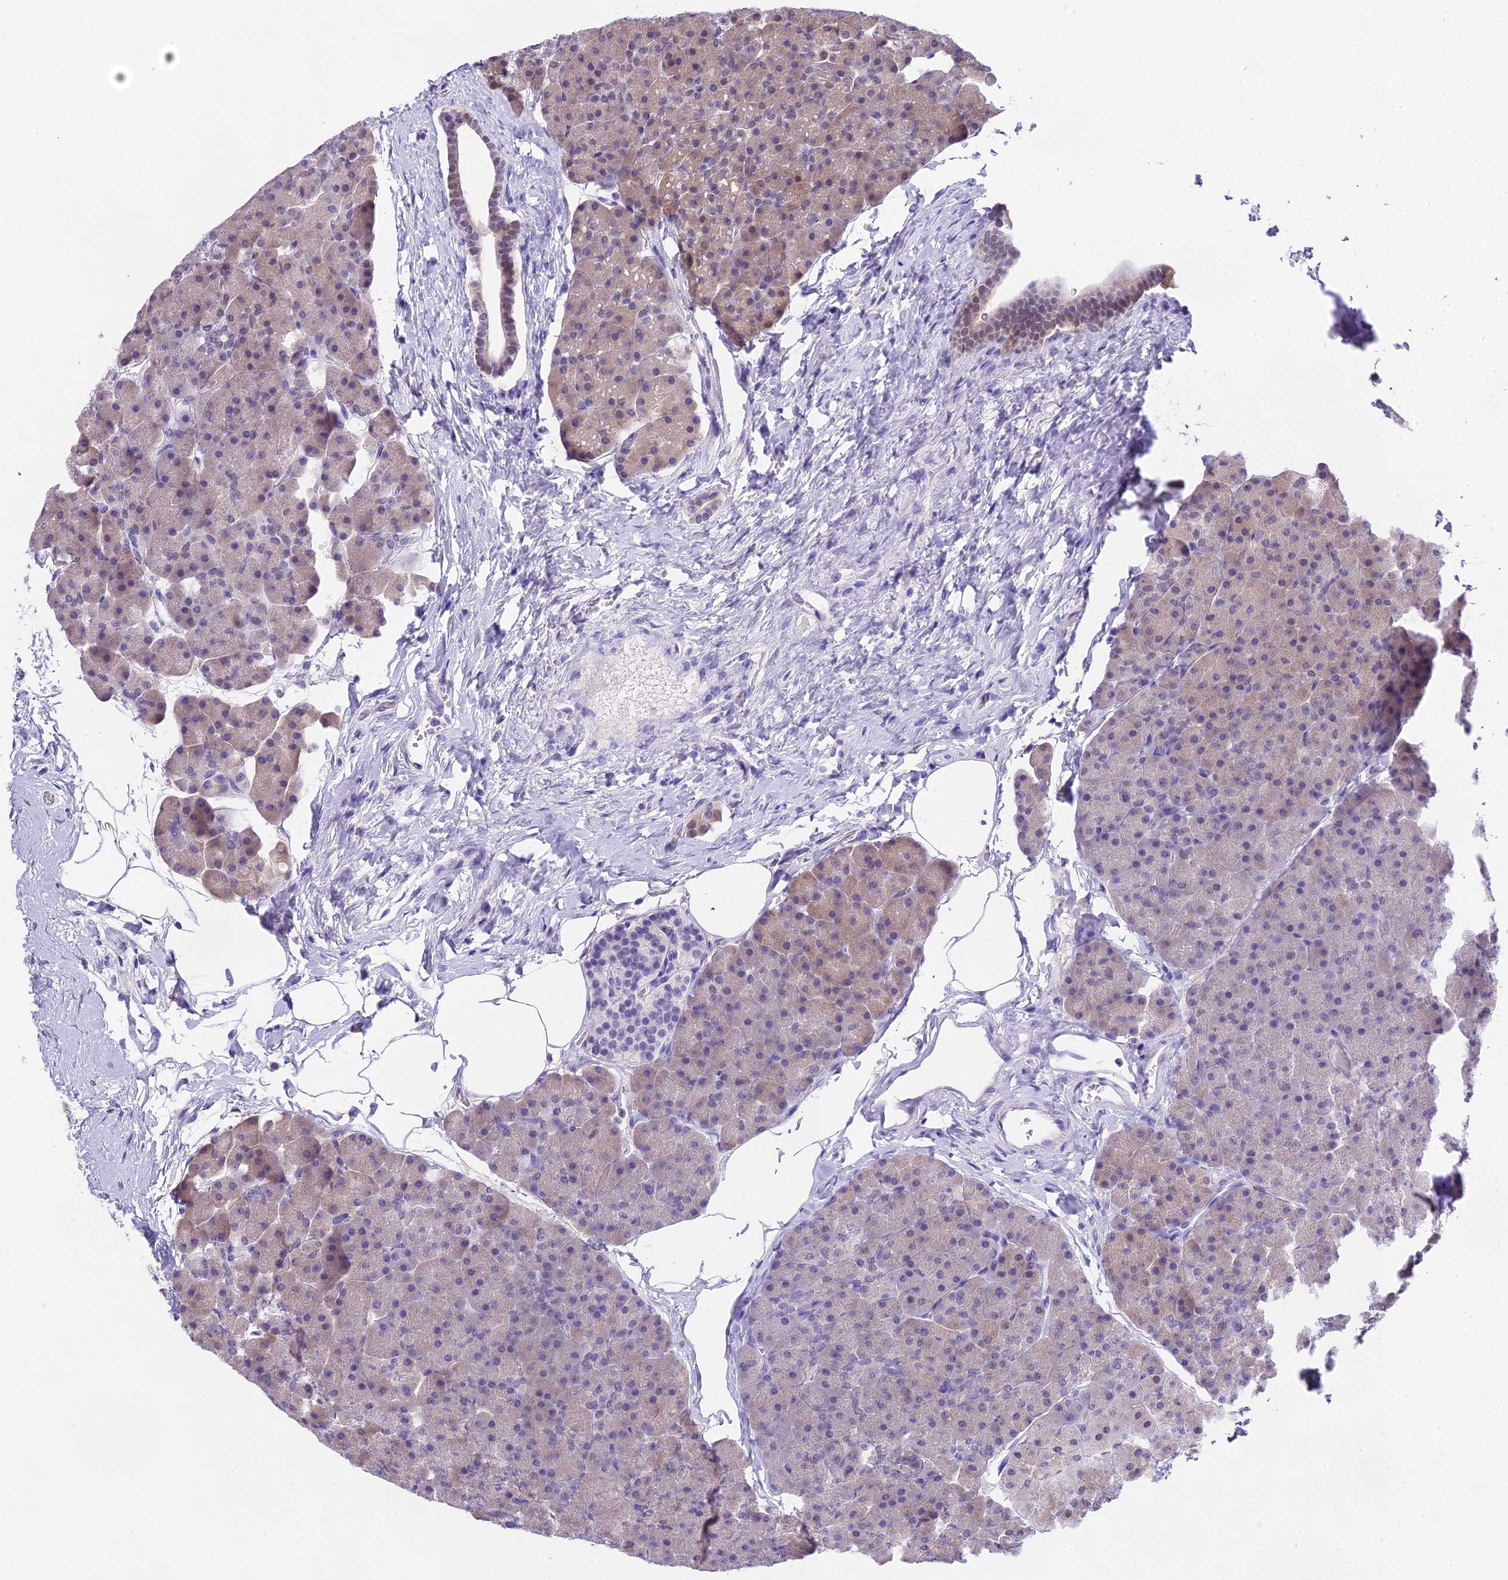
{"staining": {"intensity": "weak", "quantity": "25%-75%", "location": "cytoplasmic/membranous"}, "tissue": "pancreas", "cell_type": "Exocrine glandular cells", "image_type": "normal", "snomed": [{"axis": "morphology", "description": "Normal tissue, NOS"}, {"axis": "topography", "description": "Pancreas"}], "caption": "Pancreas stained with DAB immunohistochemistry (IHC) exhibits low levels of weak cytoplasmic/membranous staining in approximately 25%-75% of exocrine glandular cells. (DAB IHC with brightfield microscopy, high magnification).", "gene": "MAT2A", "patient": {"sex": "male", "age": 36}}